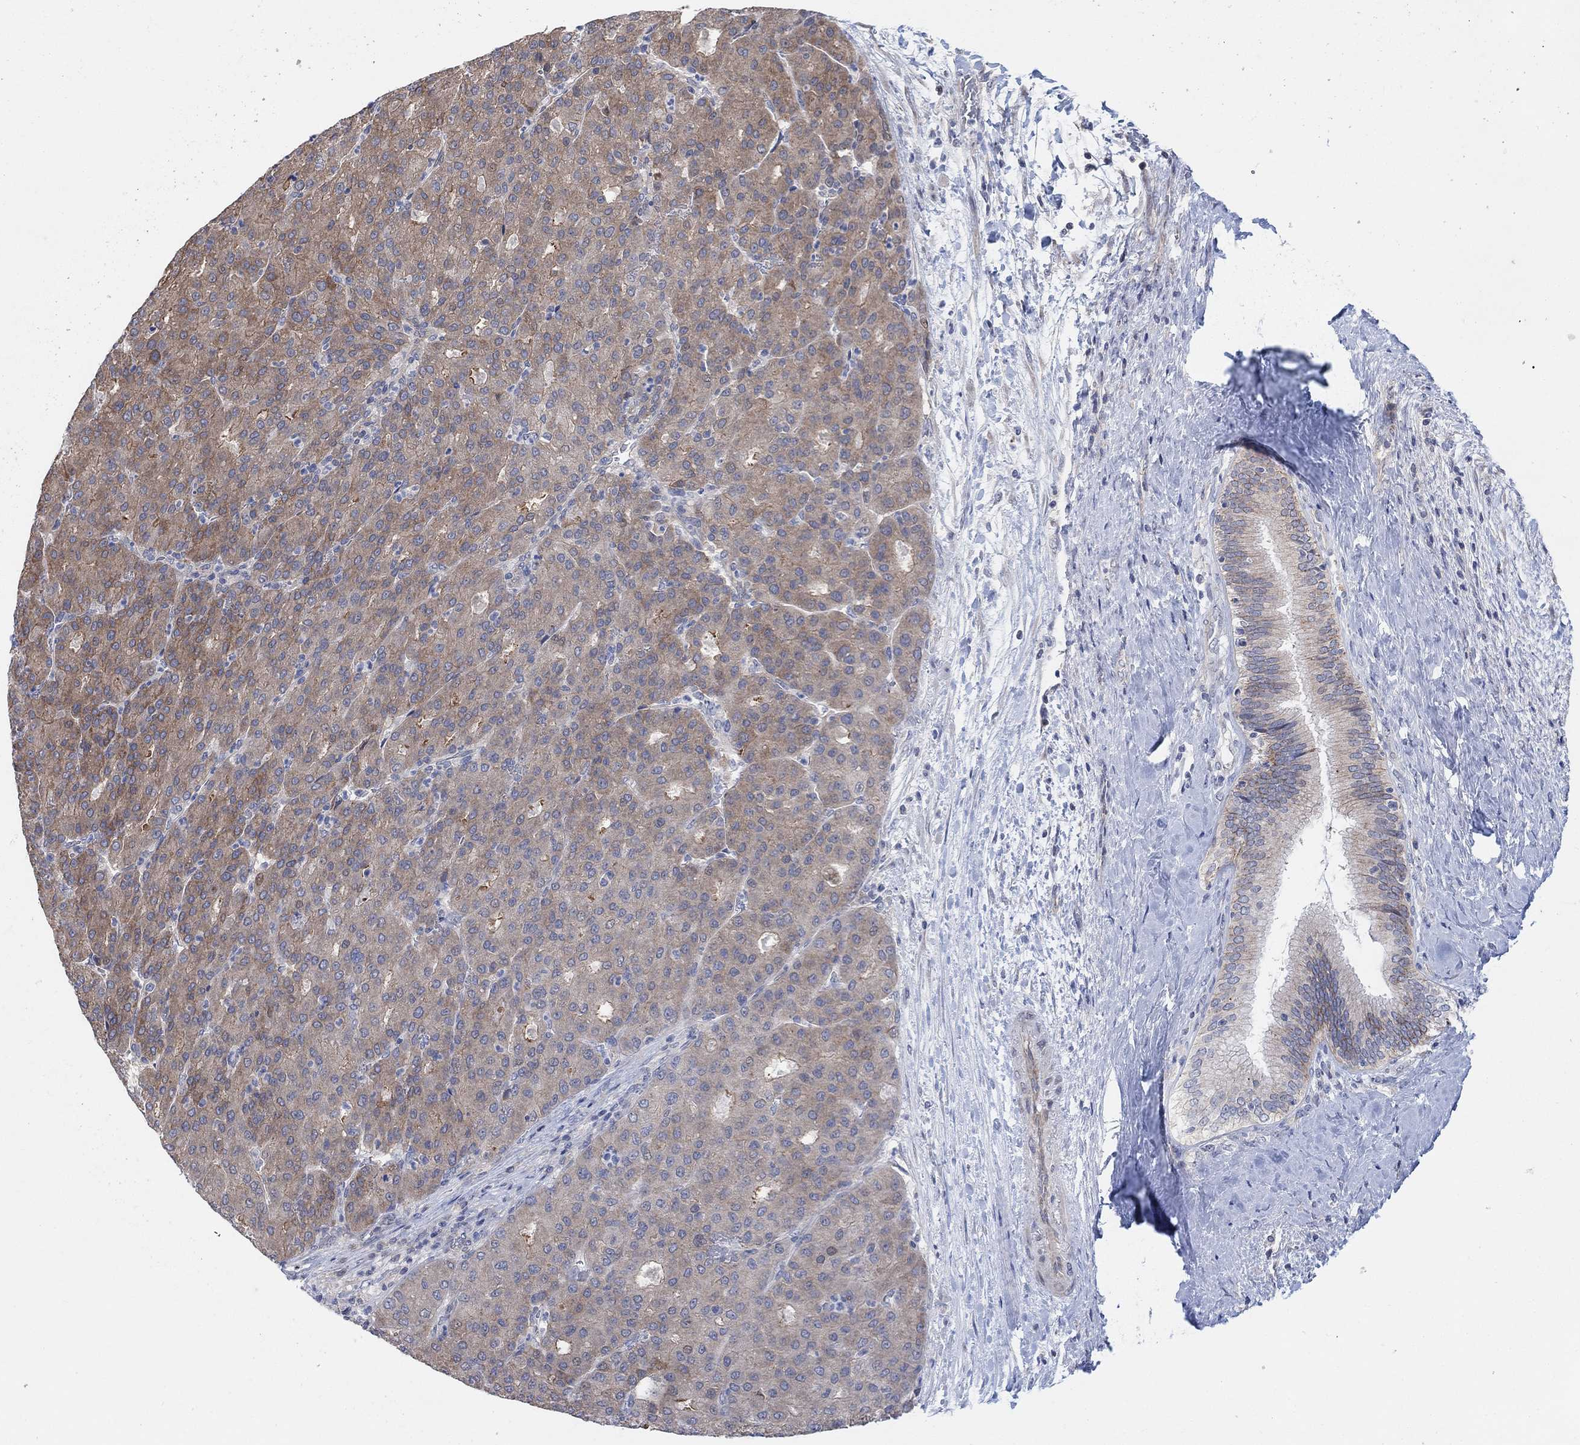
{"staining": {"intensity": "moderate", "quantity": "25%-75%", "location": "cytoplasmic/membranous"}, "tissue": "liver cancer", "cell_type": "Tumor cells", "image_type": "cancer", "snomed": [{"axis": "morphology", "description": "Carcinoma, Hepatocellular, NOS"}, {"axis": "topography", "description": "Liver"}], "caption": "An image of human liver cancer (hepatocellular carcinoma) stained for a protein demonstrates moderate cytoplasmic/membranous brown staining in tumor cells.", "gene": "CNTF", "patient": {"sex": "male", "age": 65}}